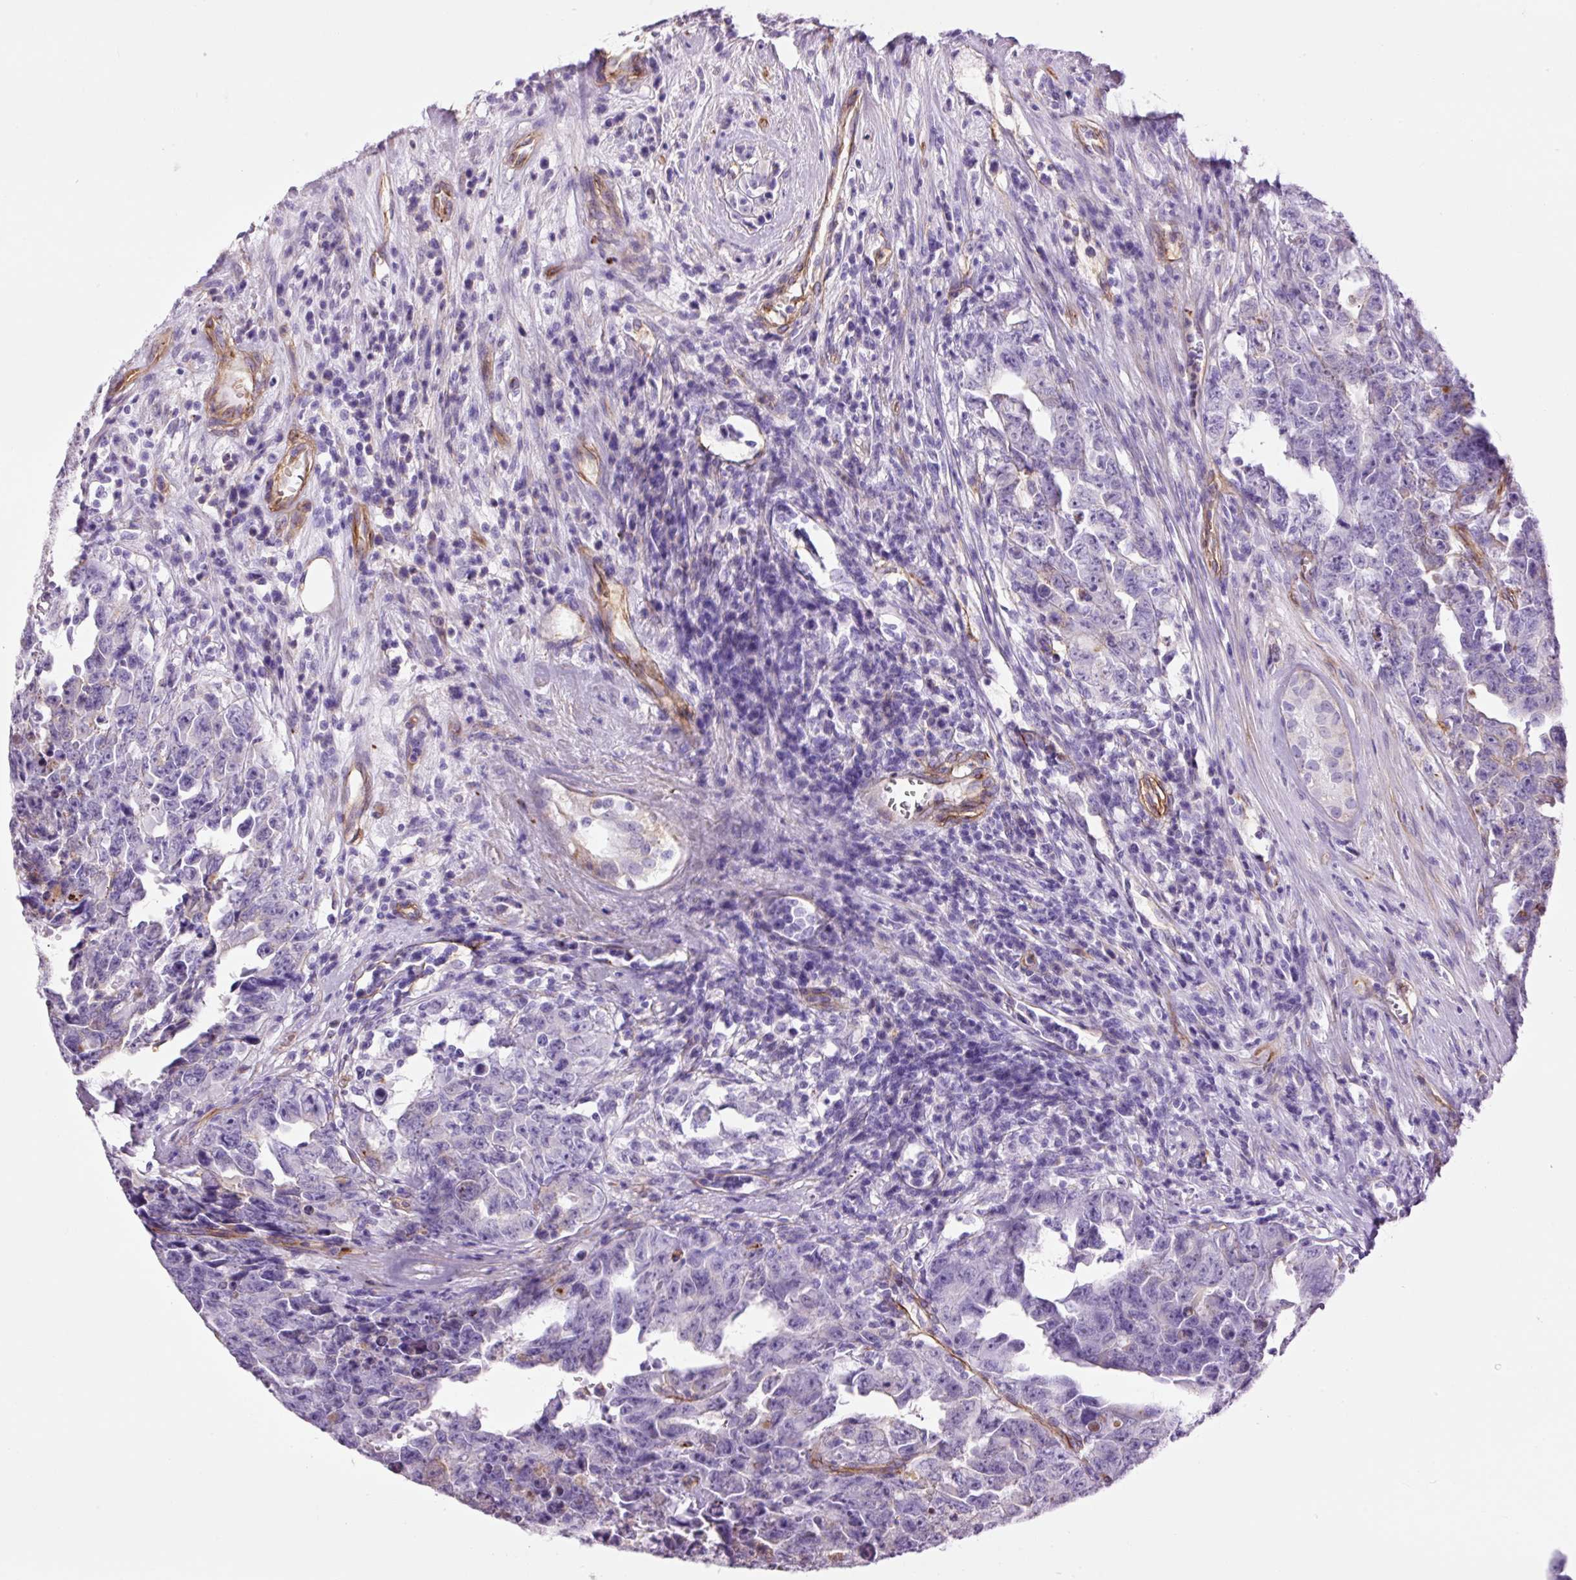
{"staining": {"intensity": "moderate", "quantity": "<25%", "location": "cytoplasmic/membranous"}, "tissue": "testis cancer", "cell_type": "Tumor cells", "image_type": "cancer", "snomed": [{"axis": "morphology", "description": "Carcinoma, Embryonal, NOS"}, {"axis": "topography", "description": "Testis"}], "caption": "IHC (DAB (3,3'-diaminobenzidine)) staining of testis cancer (embryonal carcinoma) reveals moderate cytoplasmic/membranous protein staining in about <25% of tumor cells.", "gene": "CAV1", "patient": {"sex": "male", "age": 24}}